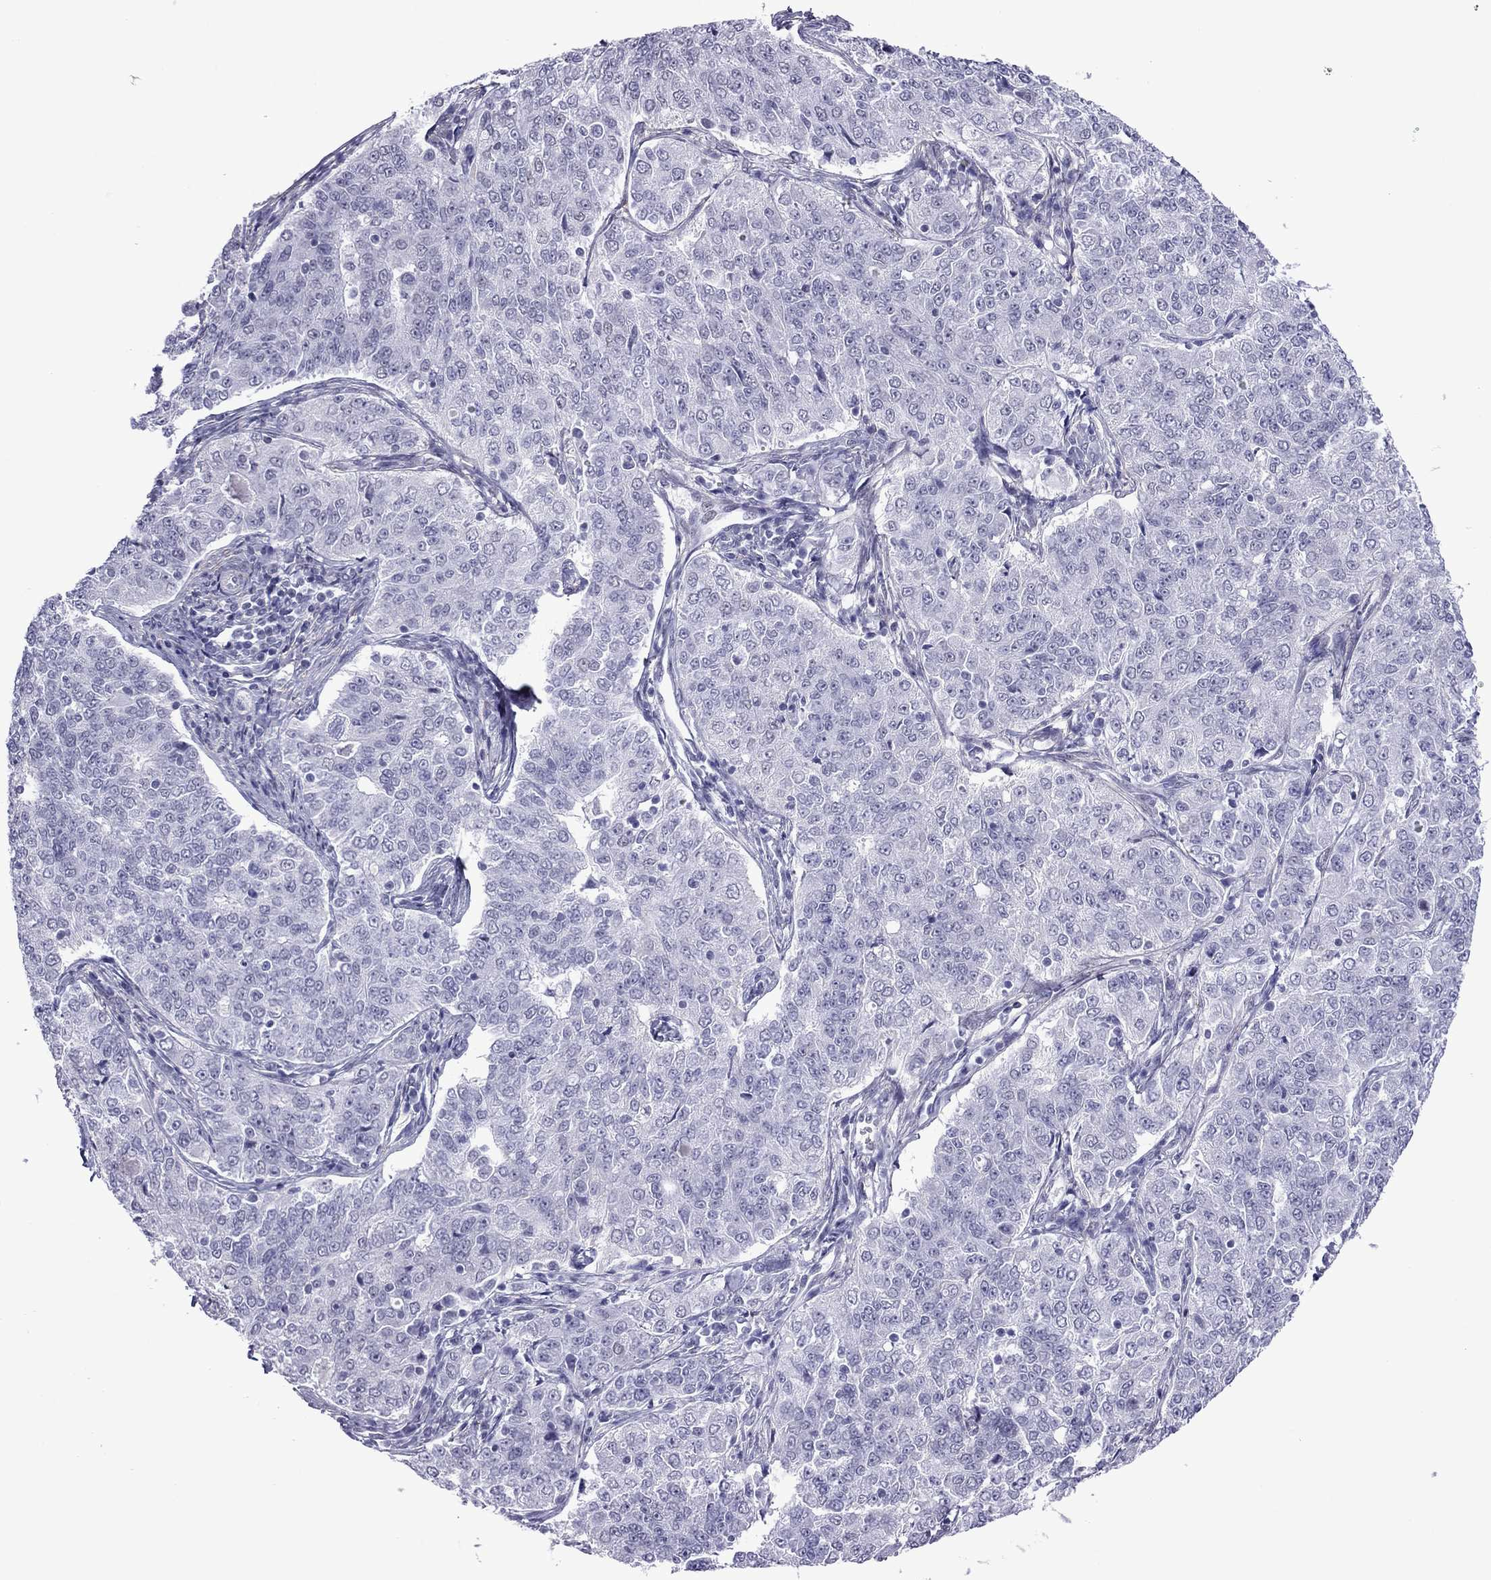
{"staining": {"intensity": "negative", "quantity": "none", "location": "none"}, "tissue": "endometrial cancer", "cell_type": "Tumor cells", "image_type": "cancer", "snomed": [{"axis": "morphology", "description": "Adenocarcinoma, NOS"}, {"axis": "topography", "description": "Endometrium"}], "caption": "A high-resolution histopathology image shows immunohistochemistry staining of adenocarcinoma (endometrial), which exhibits no significant staining in tumor cells.", "gene": "ZNF646", "patient": {"sex": "female", "age": 43}}